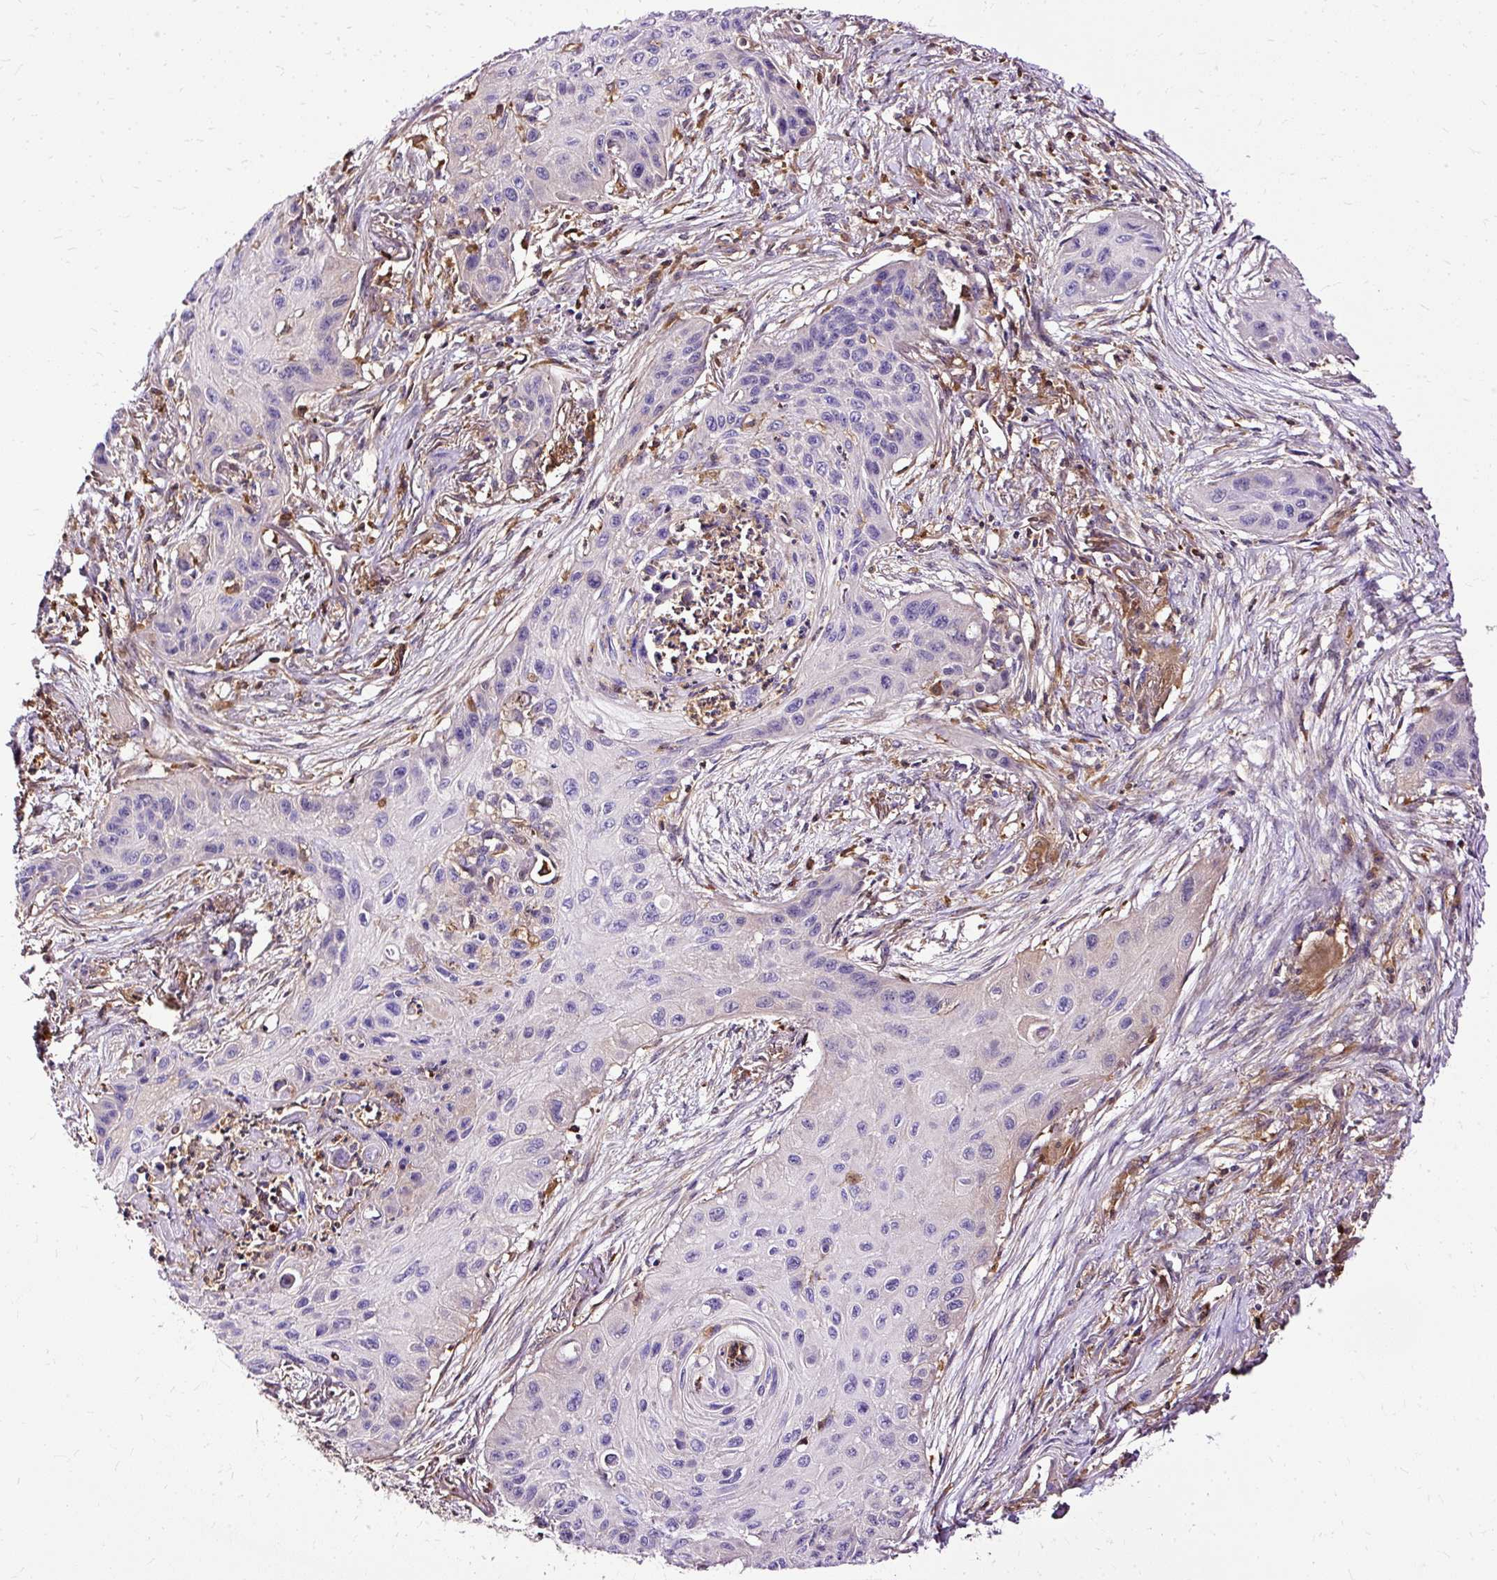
{"staining": {"intensity": "negative", "quantity": "none", "location": "none"}, "tissue": "lung cancer", "cell_type": "Tumor cells", "image_type": "cancer", "snomed": [{"axis": "morphology", "description": "Squamous cell carcinoma, NOS"}, {"axis": "topography", "description": "Lung"}], "caption": "Tumor cells show no significant expression in lung cancer (squamous cell carcinoma).", "gene": "TWF2", "patient": {"sex": "male", "age": 71}}